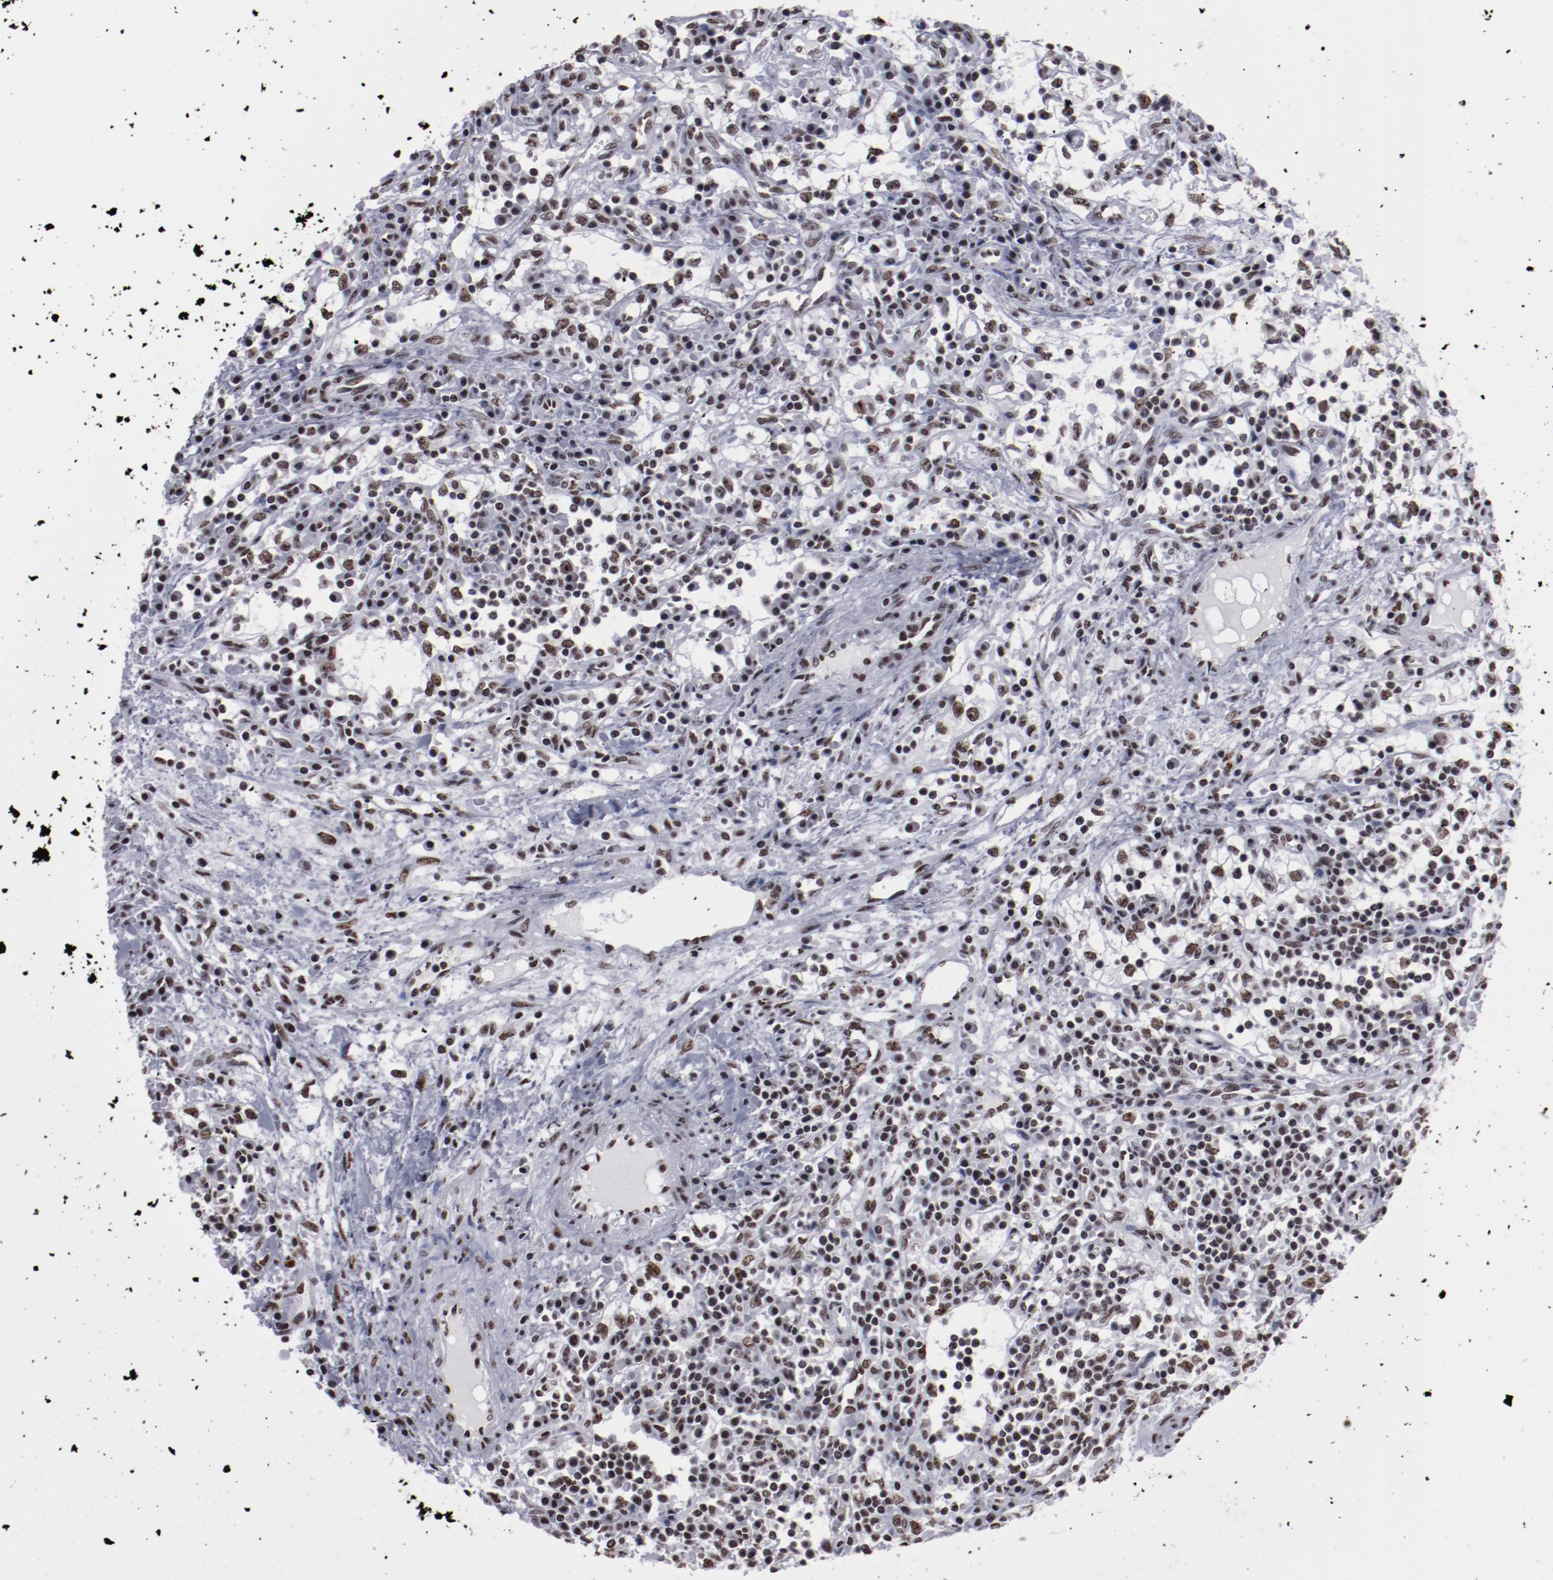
{"staining": {"intensity": "moderate", "quantity": ">75%", "location": "nuclear"}, "tissue": "renal cancer", "cell_type": "Tumor cells", "image_type": "cancer", "snomed": [{"axis": "morphology", "description": "Adenocarcinoma, NOS"}, {"axis": "topography", "description": "Kidney"}], "caption": "Tumor cells reveal medium levels of moderate nuclear positivity in about >75% of cells in adenocarcinoma (renal). Using DAB (brown) and hematoxylin (blue) stains, captured at high magnification using brightfield microscopy.", "gene": "HNRNPA2B1", "patient": {"sex": "male", "age": 82}}